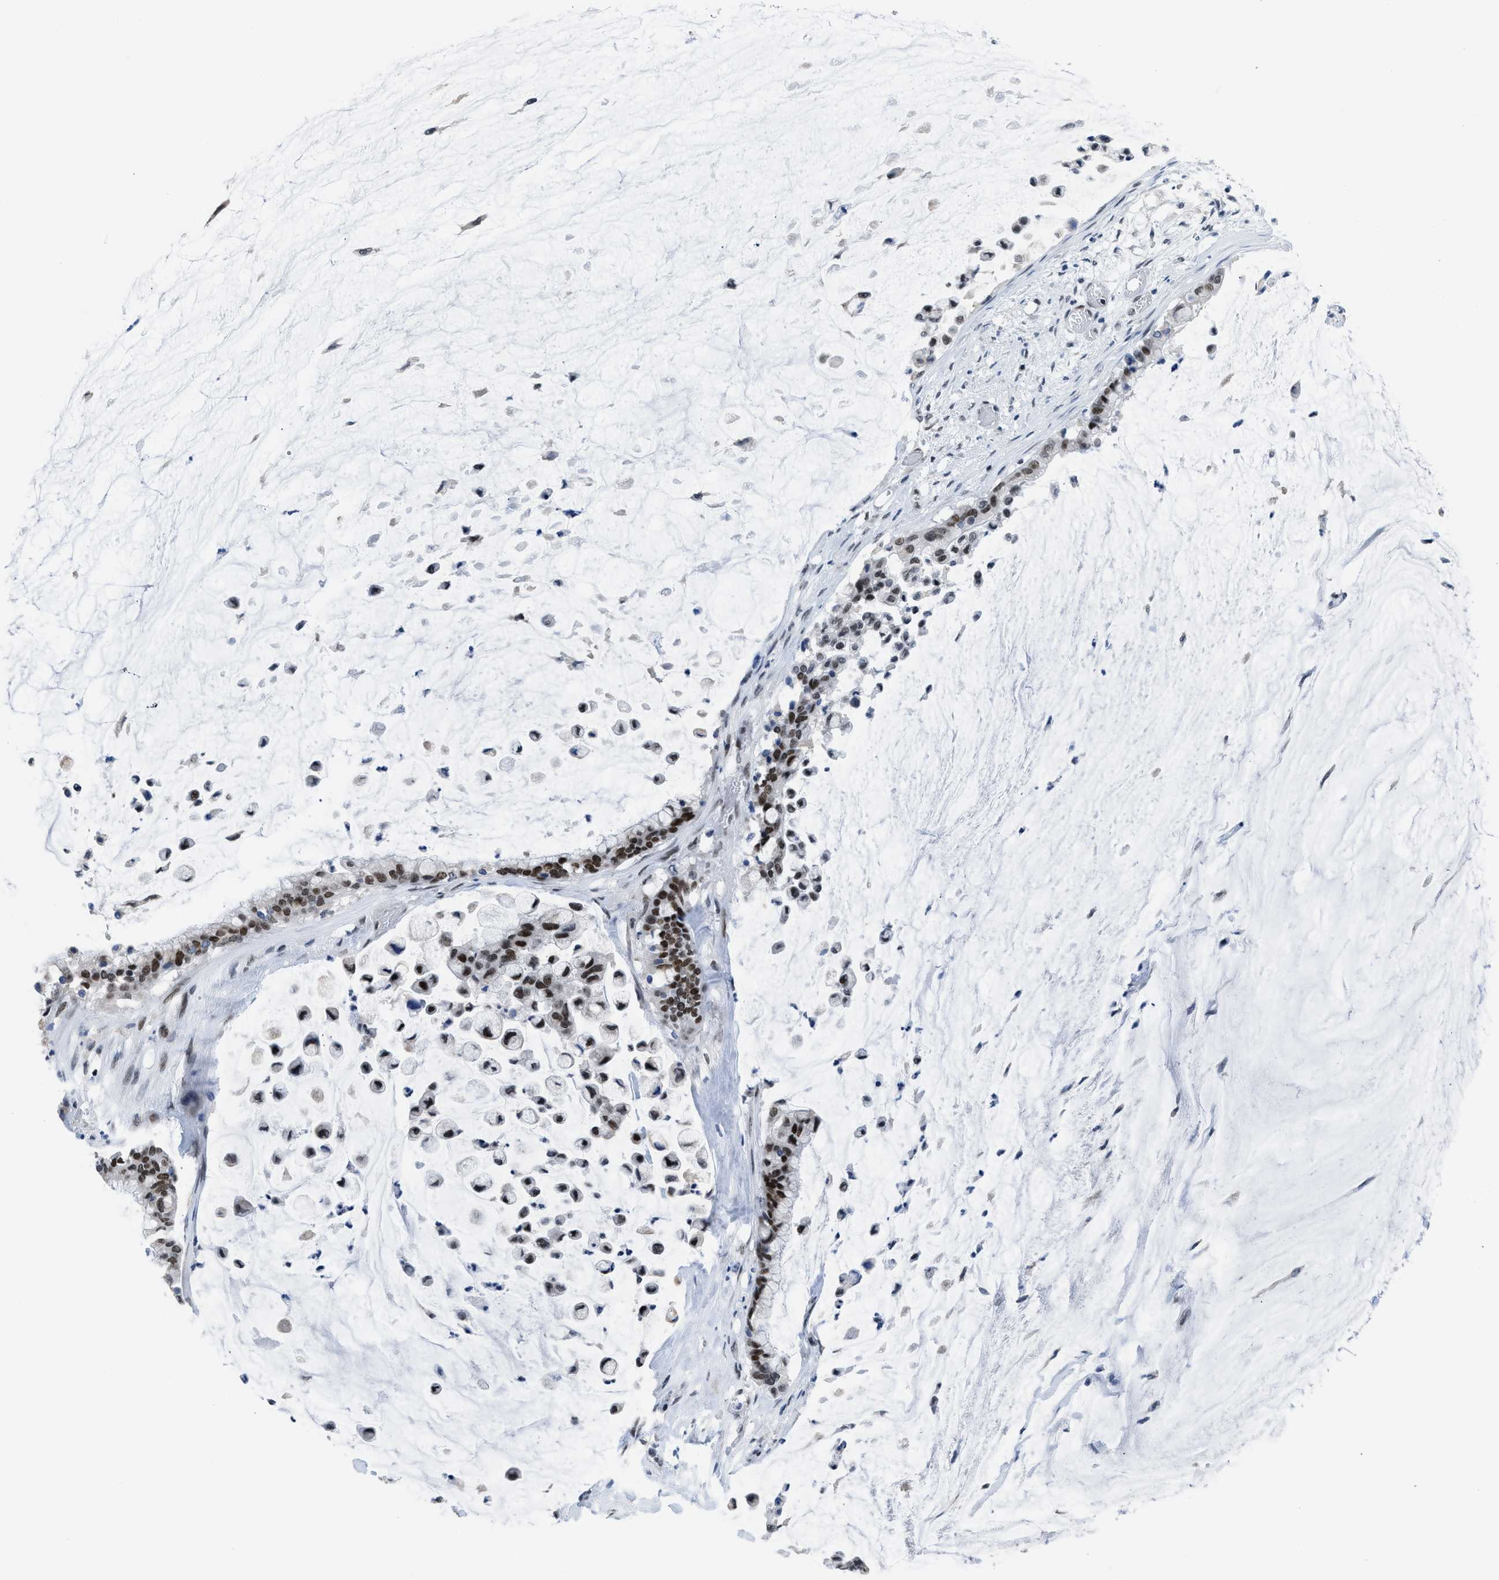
{"staining": {"intensity": "strong", "quantity": ">75%", "location": "nuclear"}, "tissue": "pancreatic cancer", "cell_type": "Tumor cells", "image_type": "cancer", "snomed": [{"axis": "morphology", "description": "Adenocarcinoma, NOS"}, {"axis": "topography", "description": "Pancreas"}], "caption": "Adenocarcinoma (pancreatic) stained with a brown dye reveals strong nuclear positive positivity in approximately >75% of tumor cells.", "gene": "TERF2IP", "patient": {"sex": "male", "age": 41}}